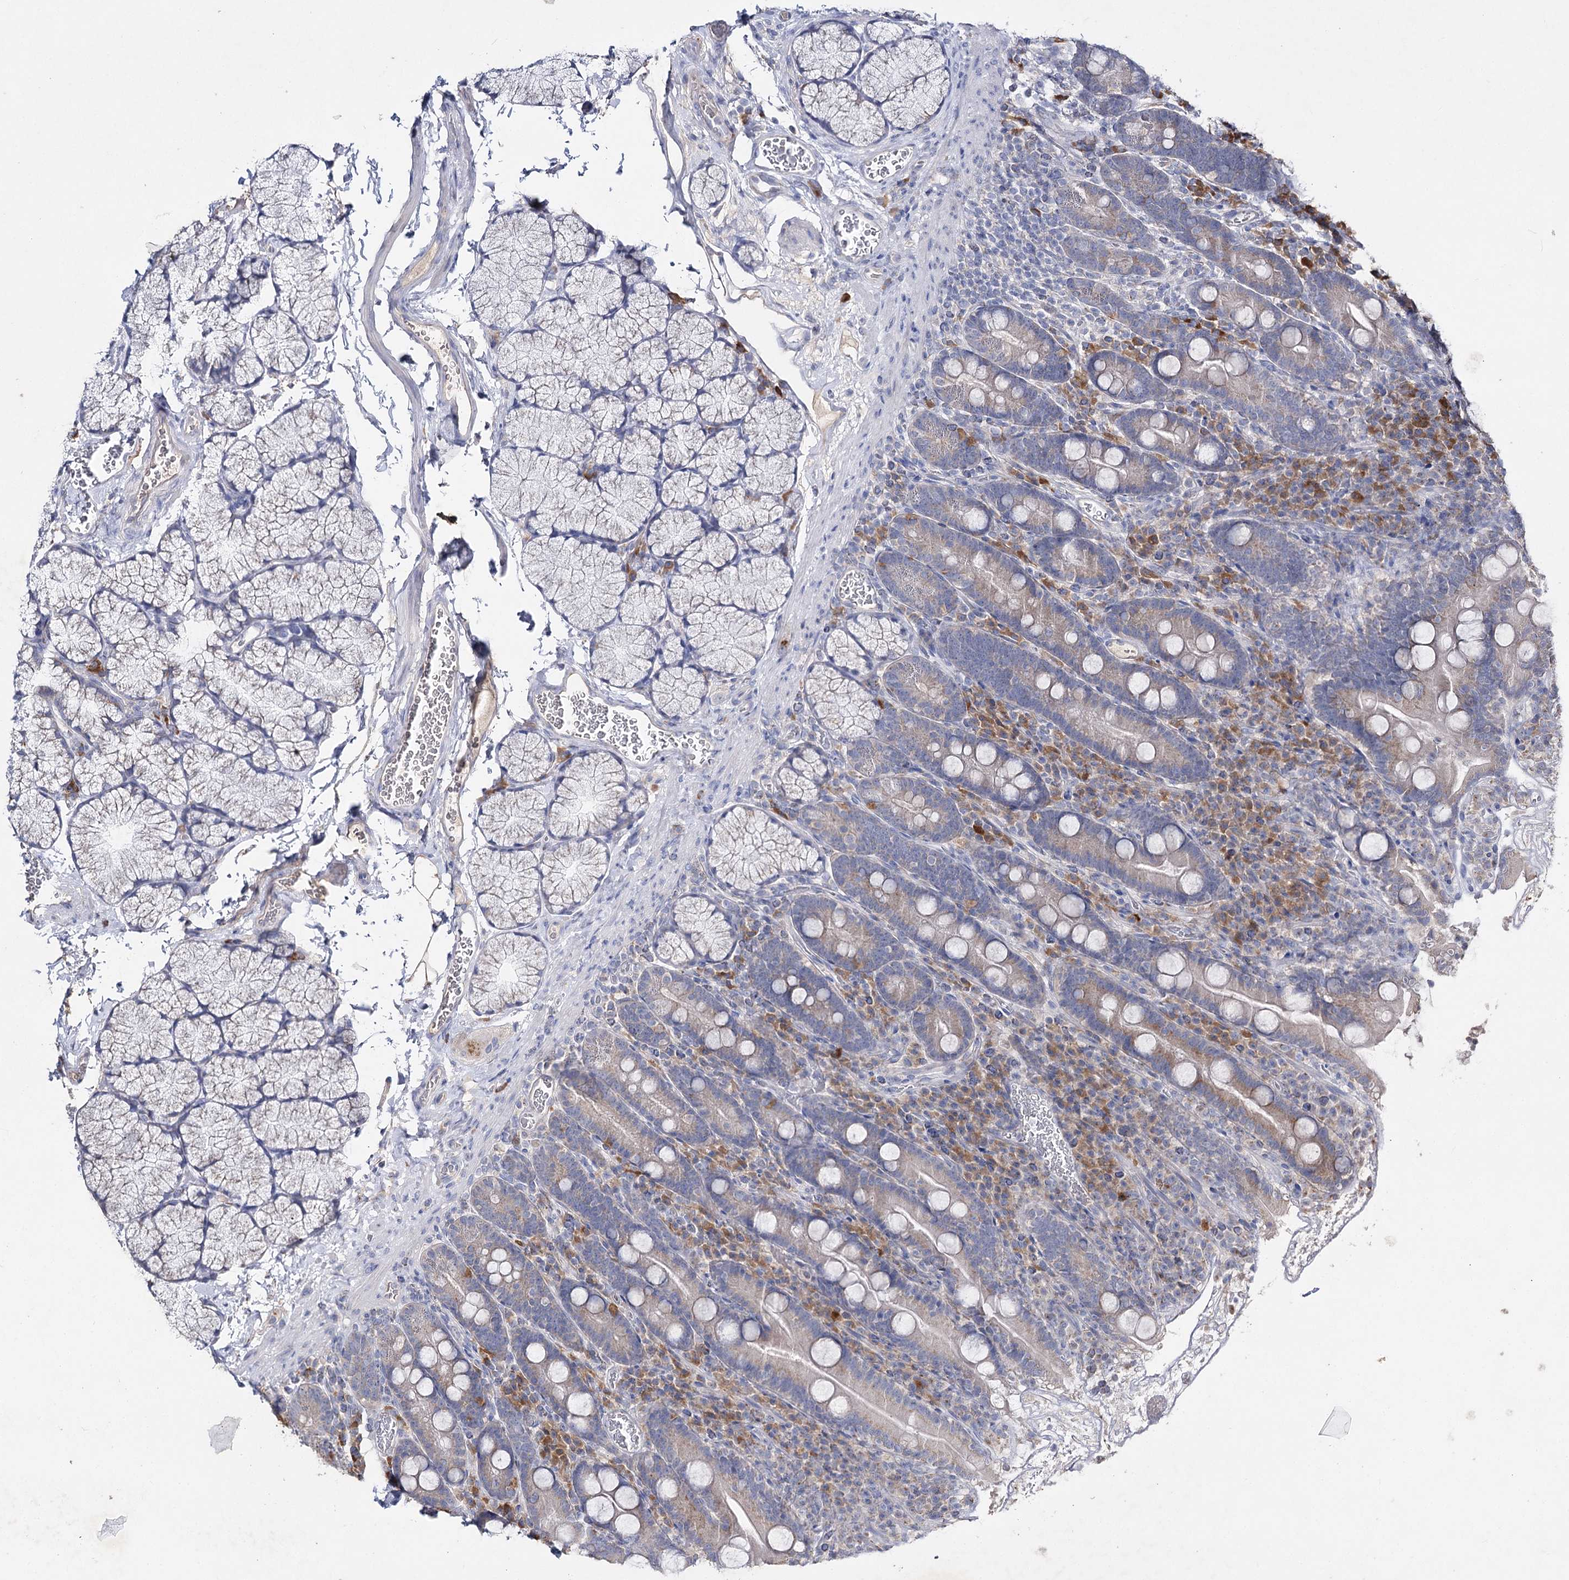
{"staining": {"intensity": "weak", "quantity": "25%-75%", "location": "cytoplasmic/membranous"}, "tissue": "duodenum", "cell_type": "Glandular cells", "image_type": "normal", "snomed": [{"axis": "morphology", "description": "Normal tissue, NOS"}, {"axis": "topography", "description": "Duodenum"}], "caption": "Immunohistochemistry (DAB) staining of benign duodenum demonstrates weak cytoplasmic/membranous protein expression in approximately 25%-75% of glandular cells.", "gene": "IL1RAP", "patient": {"sex": "male", "age": 35}}